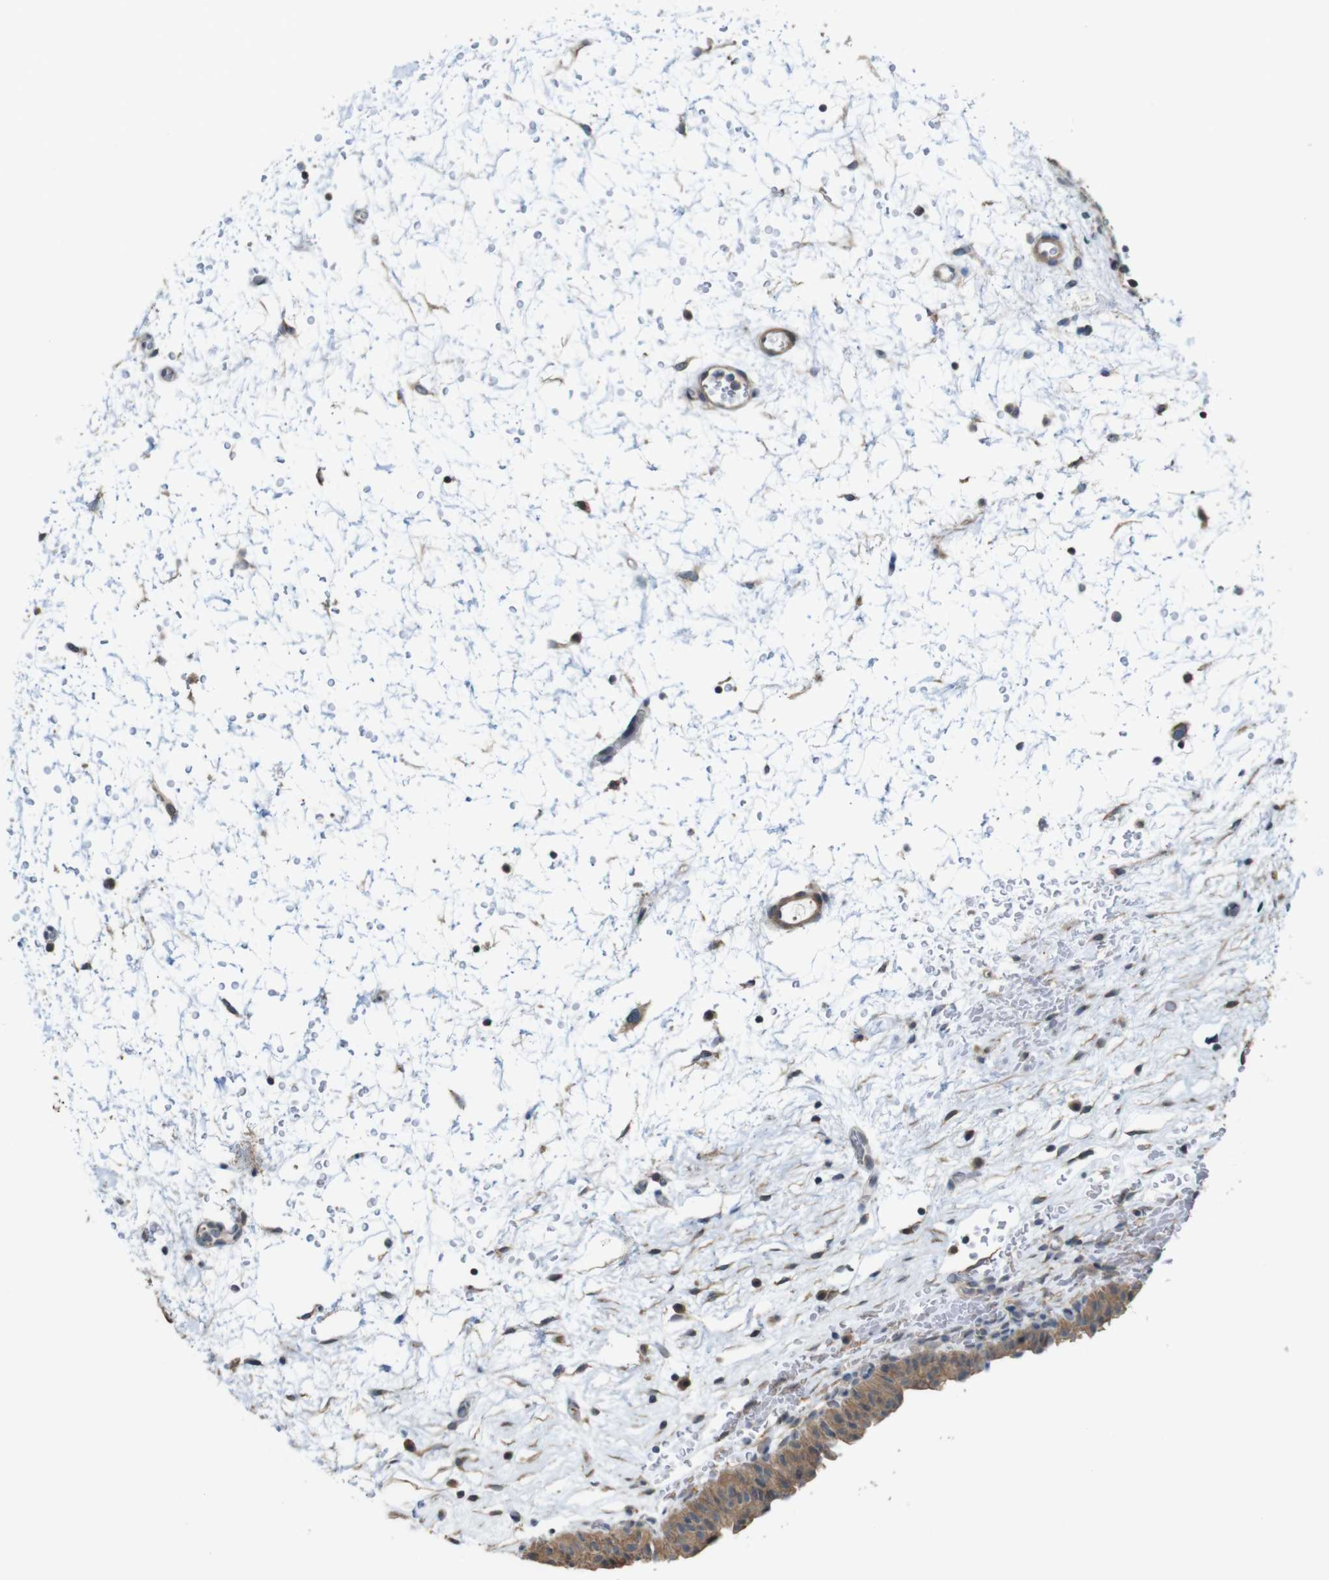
{"staining": {"intensity": "moderate", "quantity": ">75%", "location": "cytoplasmic/membranous"}, "tissue": "urinary bladder", "cell_type": "Urothelial cells", "image_type": "normal", "snomed": [{"axis": "morphology", "description": "Normal tissue, NOS"}, {"axis": "topography", "description": "Urinary bladder"}], "caption": "Brown immunohistochemical staining in unremarkable human urinary bladder reveals moderate cytoplasmic/membranous staining in approximately >75% of urothelial cells.", "gene": "CDC34", "patient": {"sex": "male", "age": 46}}